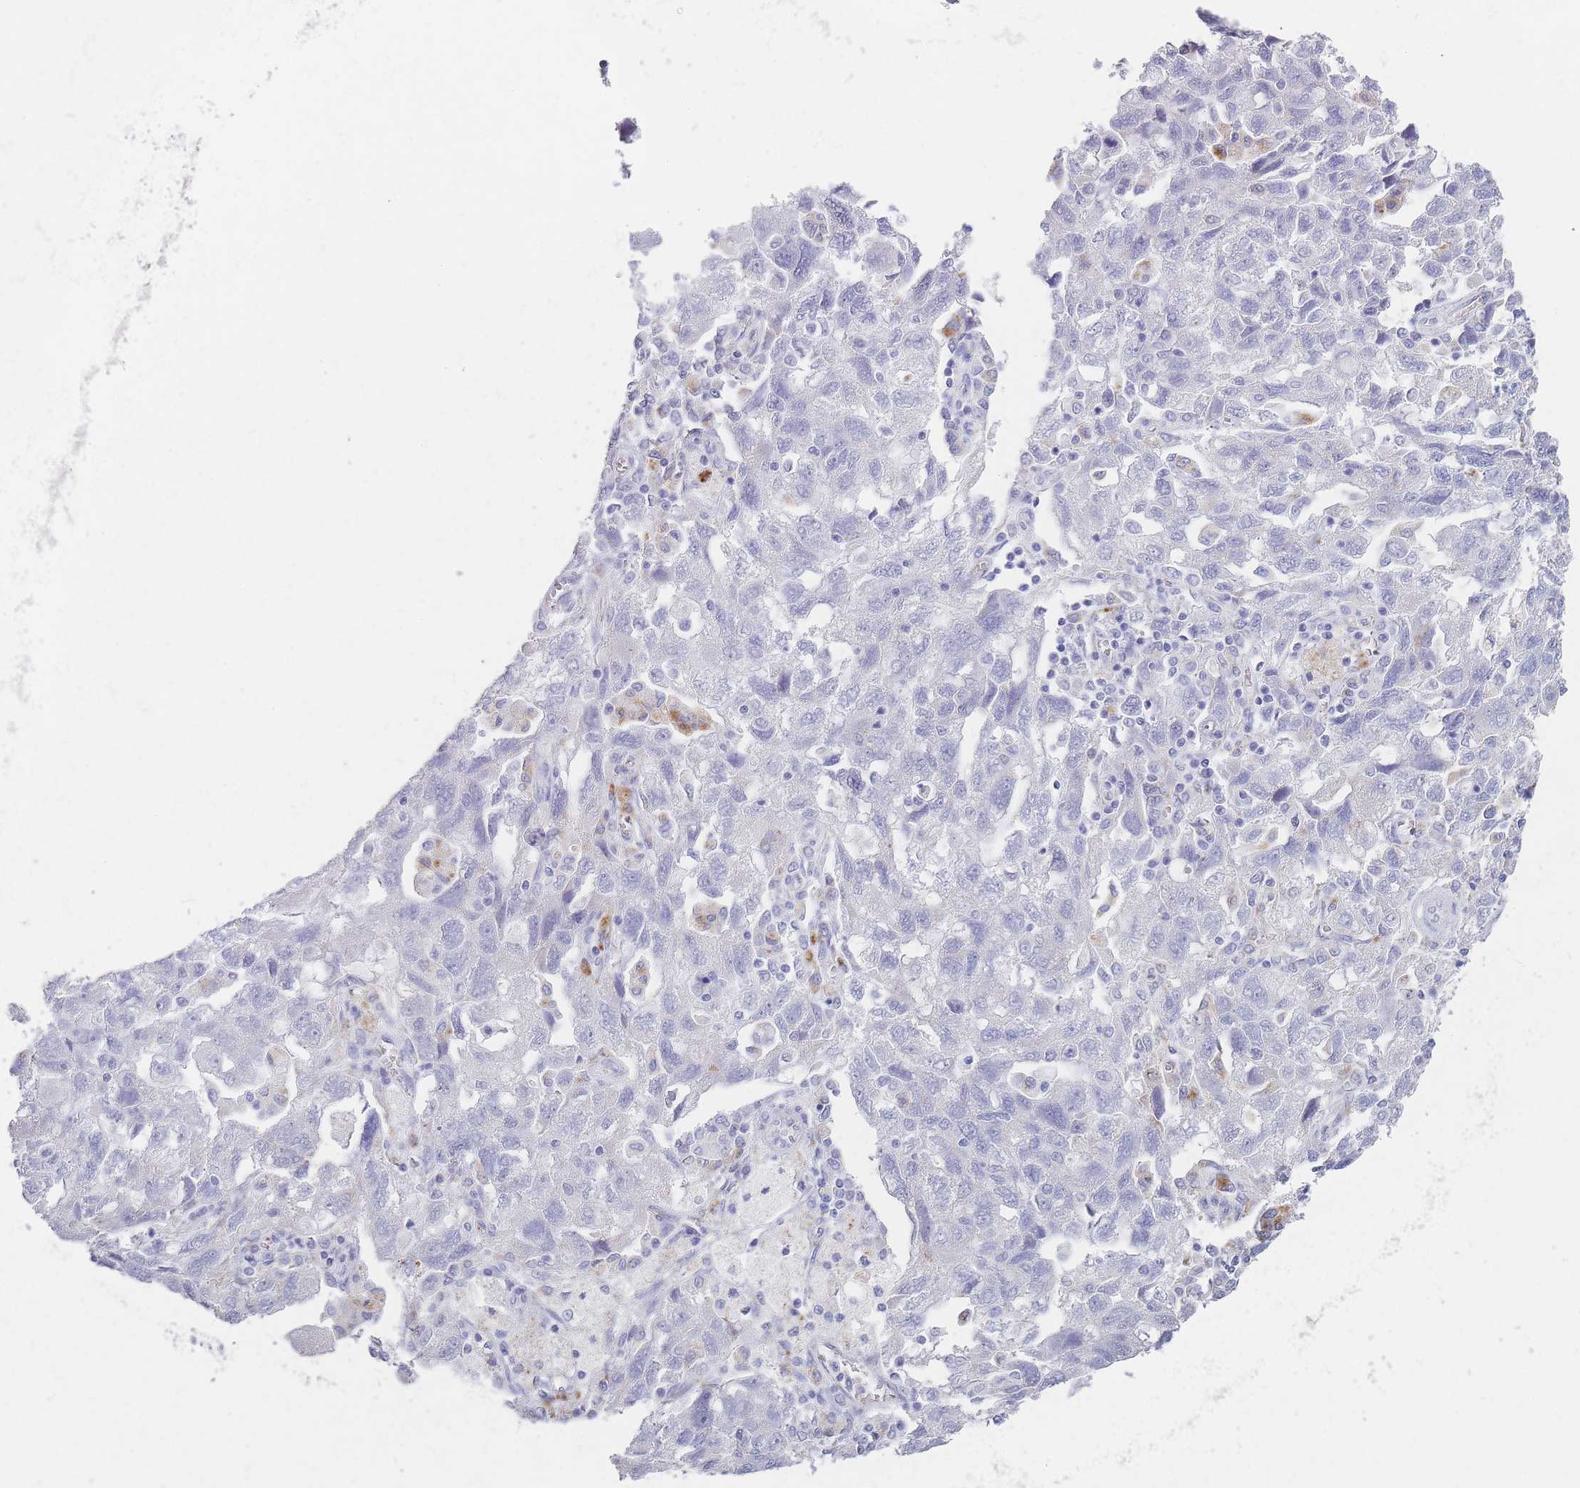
{"staining": {"intensity": "negative", "quantity": "none", "location": "none"}, "tissue": "ovarian cancer", "cell_type": "Tumor cells", "image_type": "cancer", "snomed": [{"axis": "morphology", "description": "Carcinoma, NOS"}, {"axis": "morphology", "description": "Cystadenocarcinoma, serous, NOS"}, {"axis": "topography", "description": "Ovary"}], "caption": "Micrograph shows no protein positivity in tumor cells of ovarian cancer tissue.", "gene": "RHO", "patient": {"sex": "female", "age": 69}}